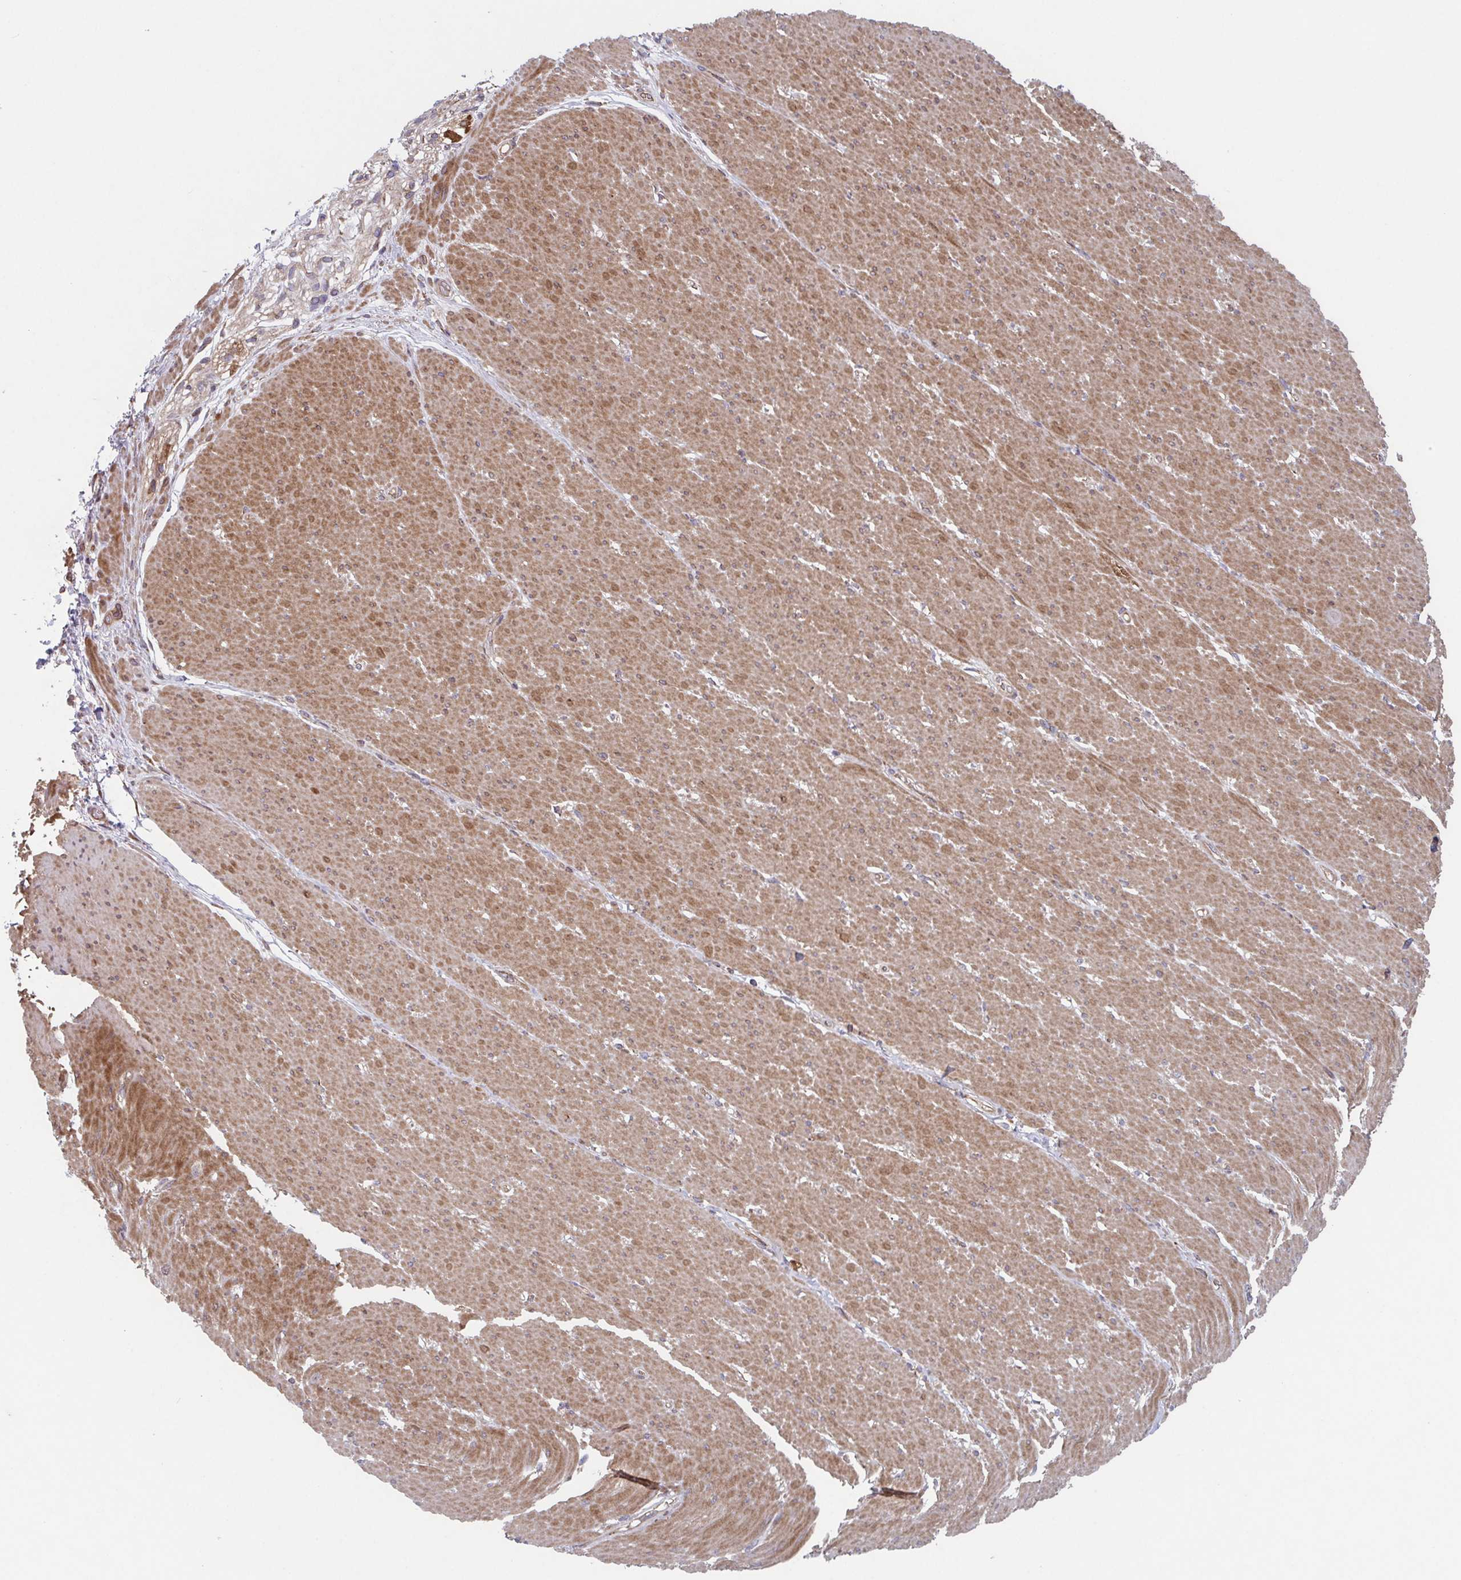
{"staining": {"intensity": "moderate", "quantity": ">75%", "location": "cytoplasmic/membranous"}, "tissue": "smooth muscle", "cell_type": "Smooth muscle cells", "image_type": "normal", "snomed": [{"axis": "morphology", "description": "Normal tissue, NOS"}, {"axis": "topography", "description": "Smooth muscle"}, {"axis": "topography", "description": "Rectum"}], "caption": "High-magnification brightfield microscopy of normal smooth muscle stained with DAB (3,3'-diaminobenzidine) (brown) and counterstained with hematoxylin (blue). smooth muscle cells exhibit moderate cytoplasmic/membranous expression is present in approximately>75% of cells. The protein of interest is stained brown, and the nuclei are stained in blue (DAB IHC with brightfield microscopy, high magnification).", "gene": "COPB1", "patient": {"sex": "male", "age": 53}}